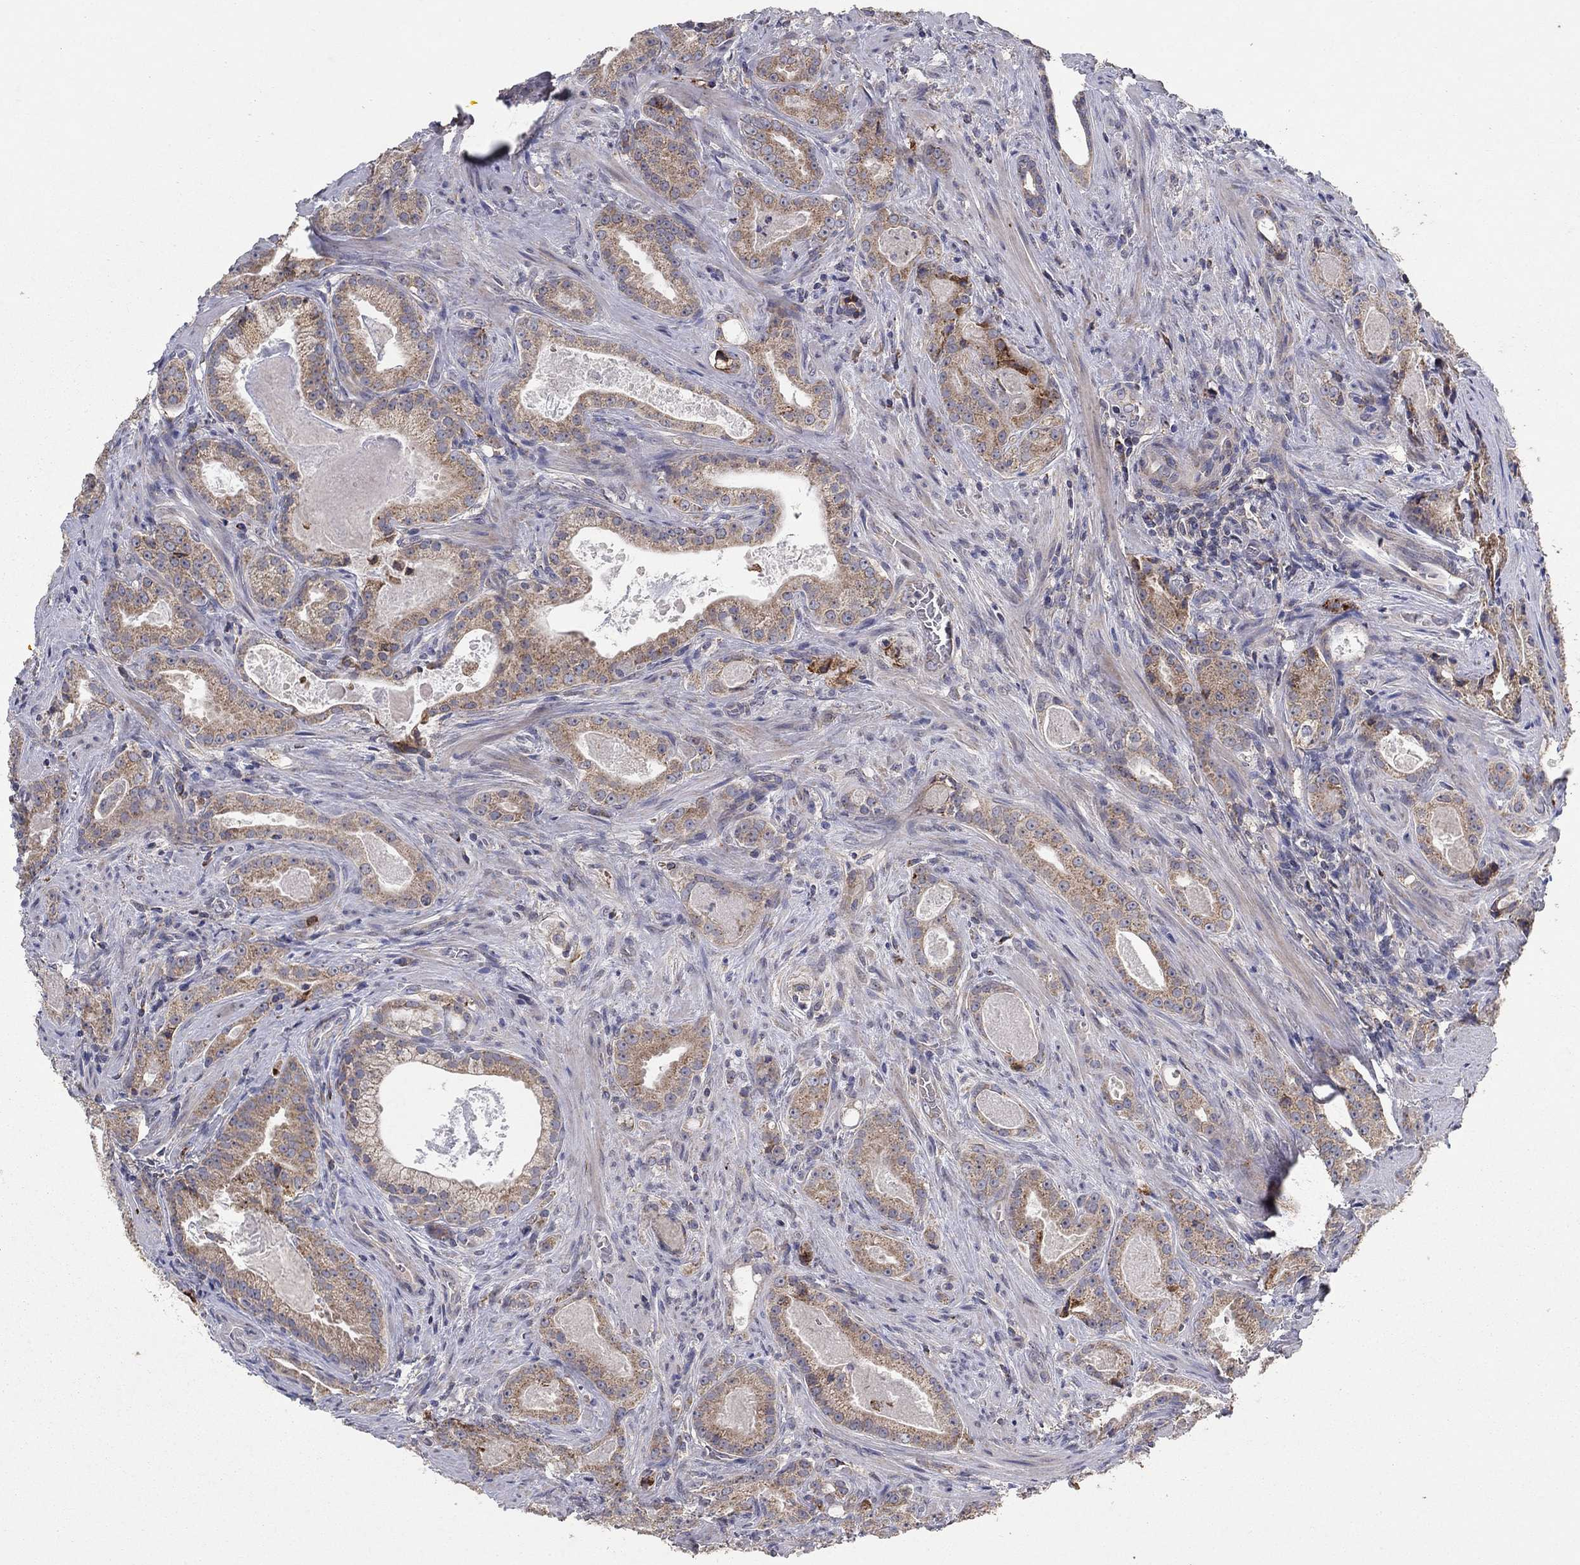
{"staining": {"intensity": "moderate", "quantity": ">75%", "location": "cytoplasmic/membranous"}, "tissue": "prostate cancer", "cell_type": "Tumor cells", "image_type": "cancer", "snomed": [{"axis": "morphology", "description": "Adenocarcinoma, NOS"}, {"axis": "topography", "description": "Prostate"}], "caption": "A brown stain highlights moderate cytoplasmic/membranous positivity of a protein in prostate adenocarcinoma tumor cells.", "gene": "GPSM1", "patient": {"sex": "male", "age": 61}}